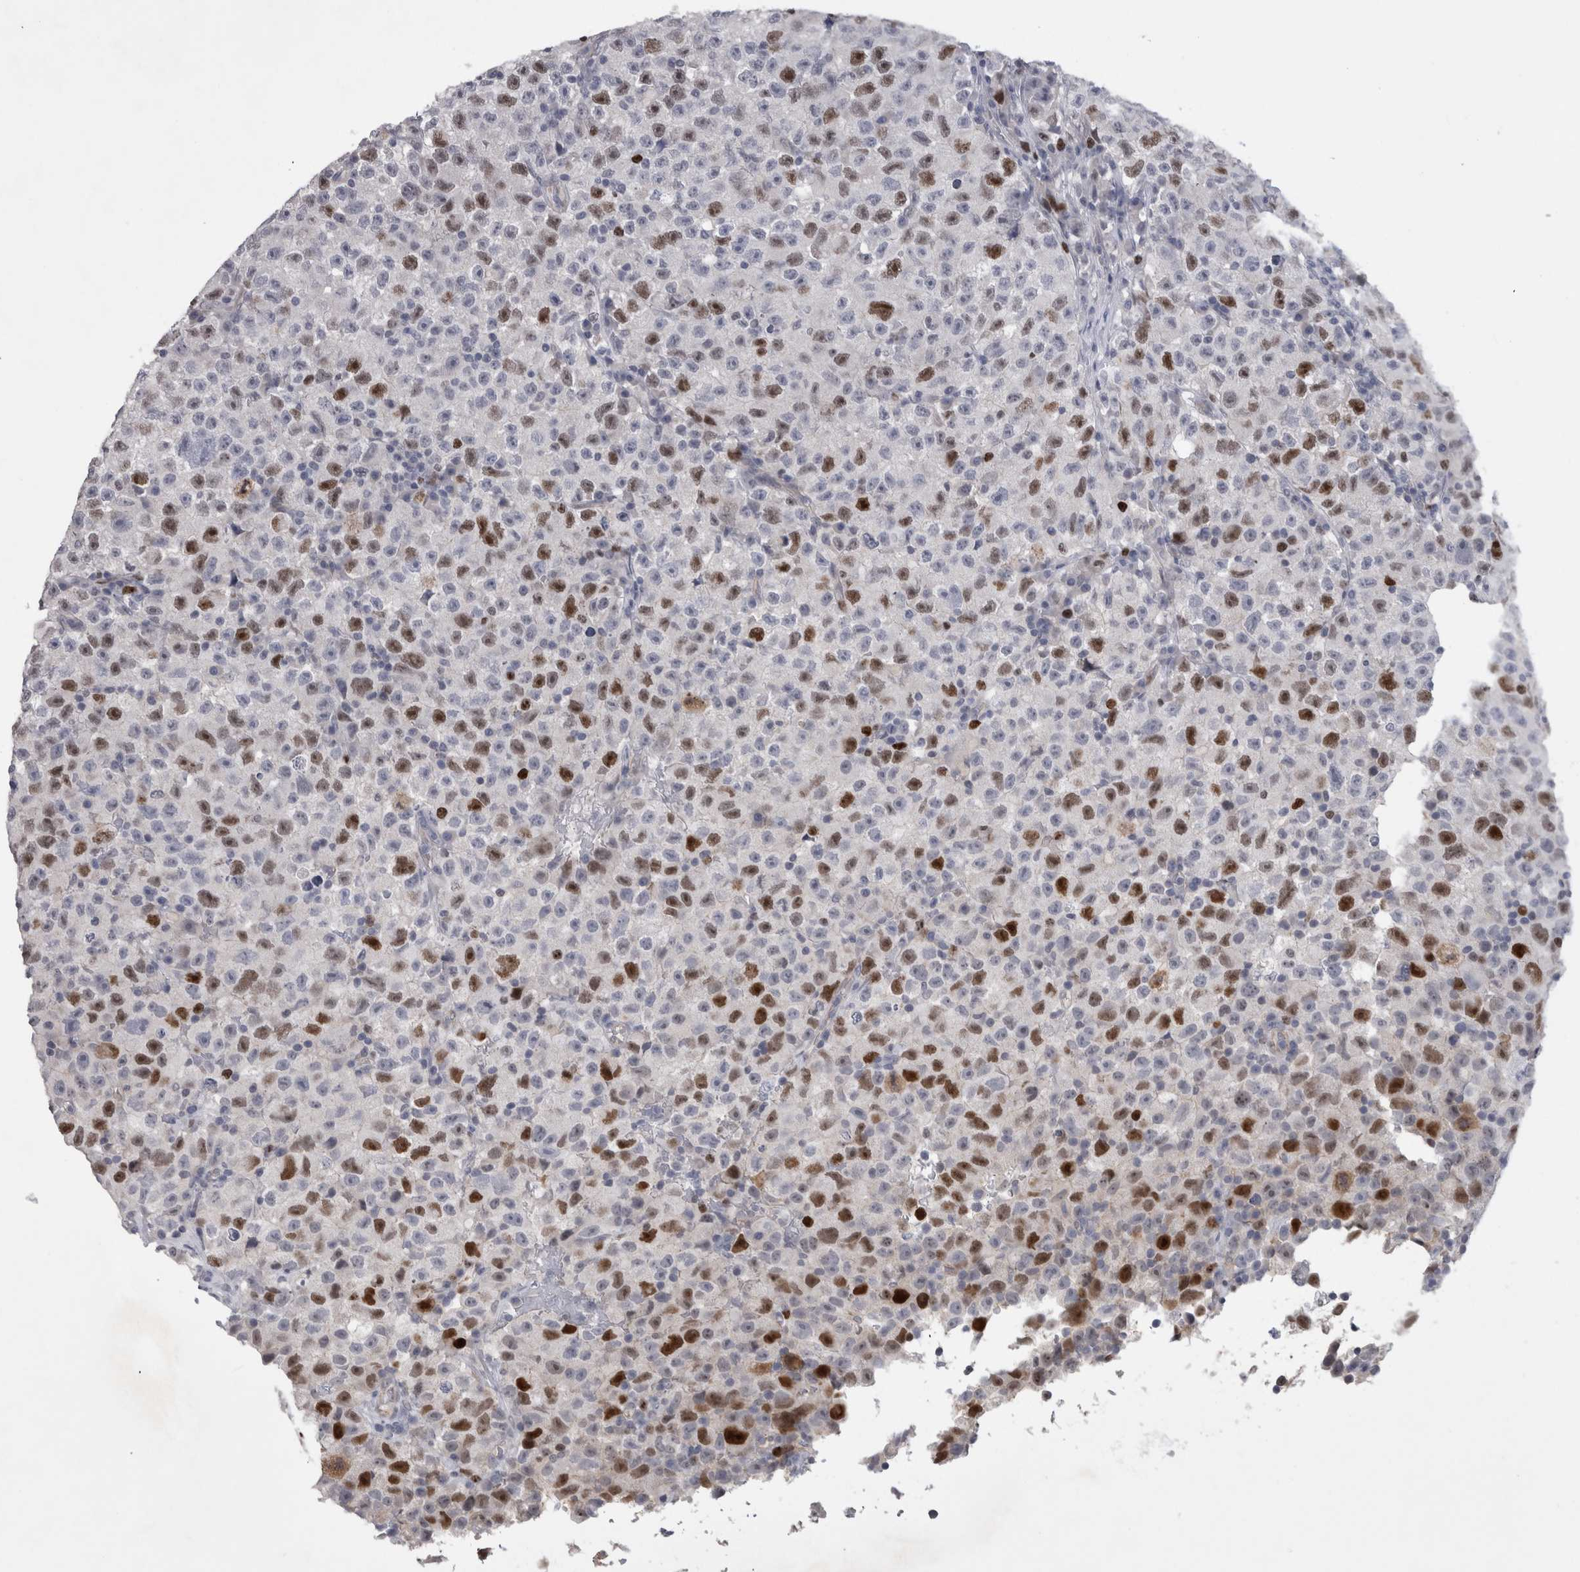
{"staining": {"intensity": "strong", "quantity": "25%-75%", "location": "nuclear"}, "tissue": "testis cancer", "cell_type": "Tumor cells", "image_type": "cancer", "snomed": [{"axis": "morphology", "description": "Seminoma, NOS"}, {"axis": "topography", "description": "Testis"}], "caption": "Human testis seminoma stained with a brown dye displays strong nuclear positive expression in about 25%-75% of tumor cells.", "gene": "KIF18B", "patient": {"sex": "male", "age": 22}}